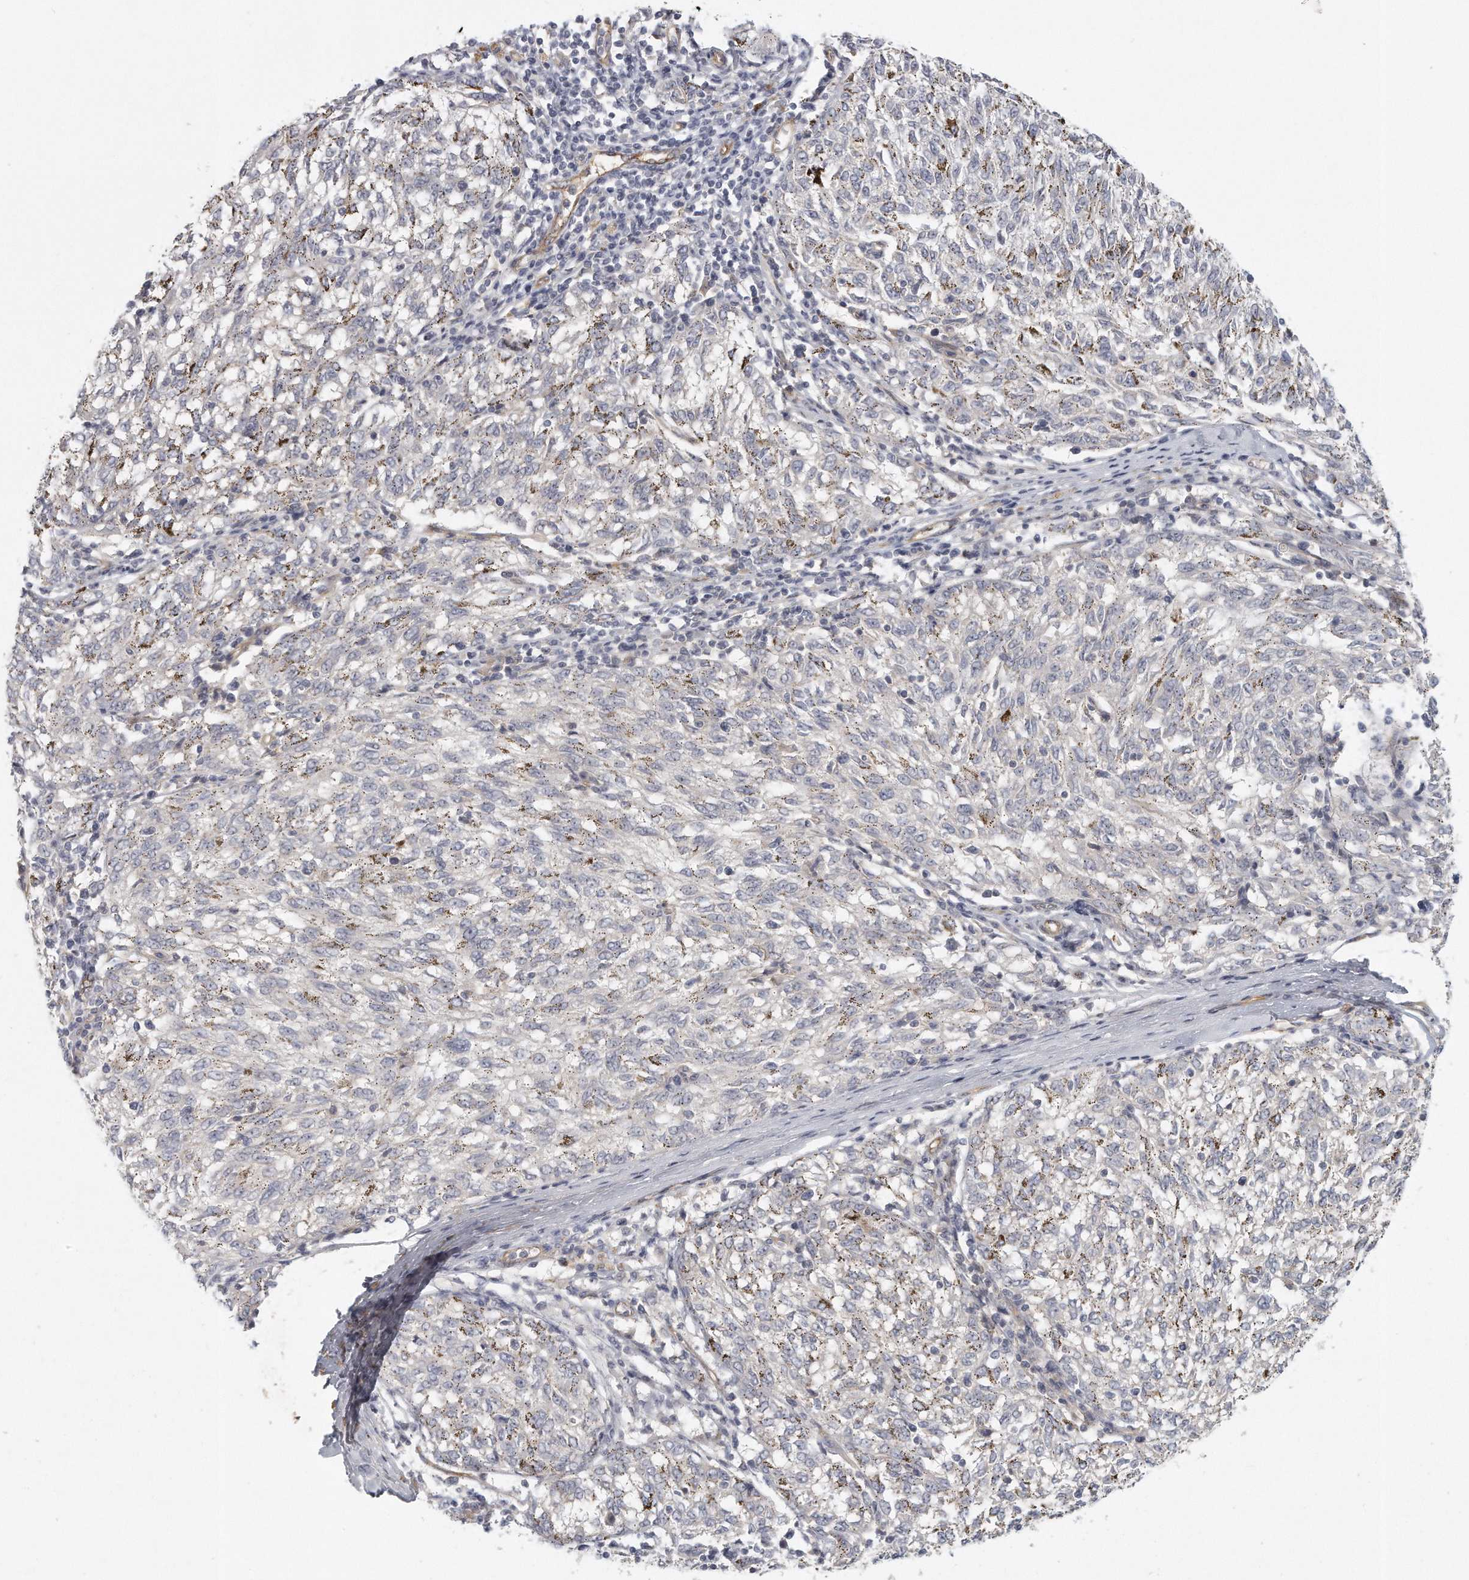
{"staining": {"intensity": "negative", "quantity": "none", "location": "none"}, "tissue": "melanoma", "cell_type": "Tumor cells", "image_type": "cancer", "snomed": [{"axis": "morphology", "description": "Malignant melanoma, NOS"}, {"axis": "topography", "description": "Skin"}], "caption": "This is a micrograph of immunohistochemistry (IHC) staining of melanoma, which shows no staining in tumor cells. (Brightfield microscopy of DAB (3,3'-diaminobenzidine) immunohistochemistry (IHC) at high magnification).", "gene": "MTERF4", "patient": {"sex": "female", "age": 72}}